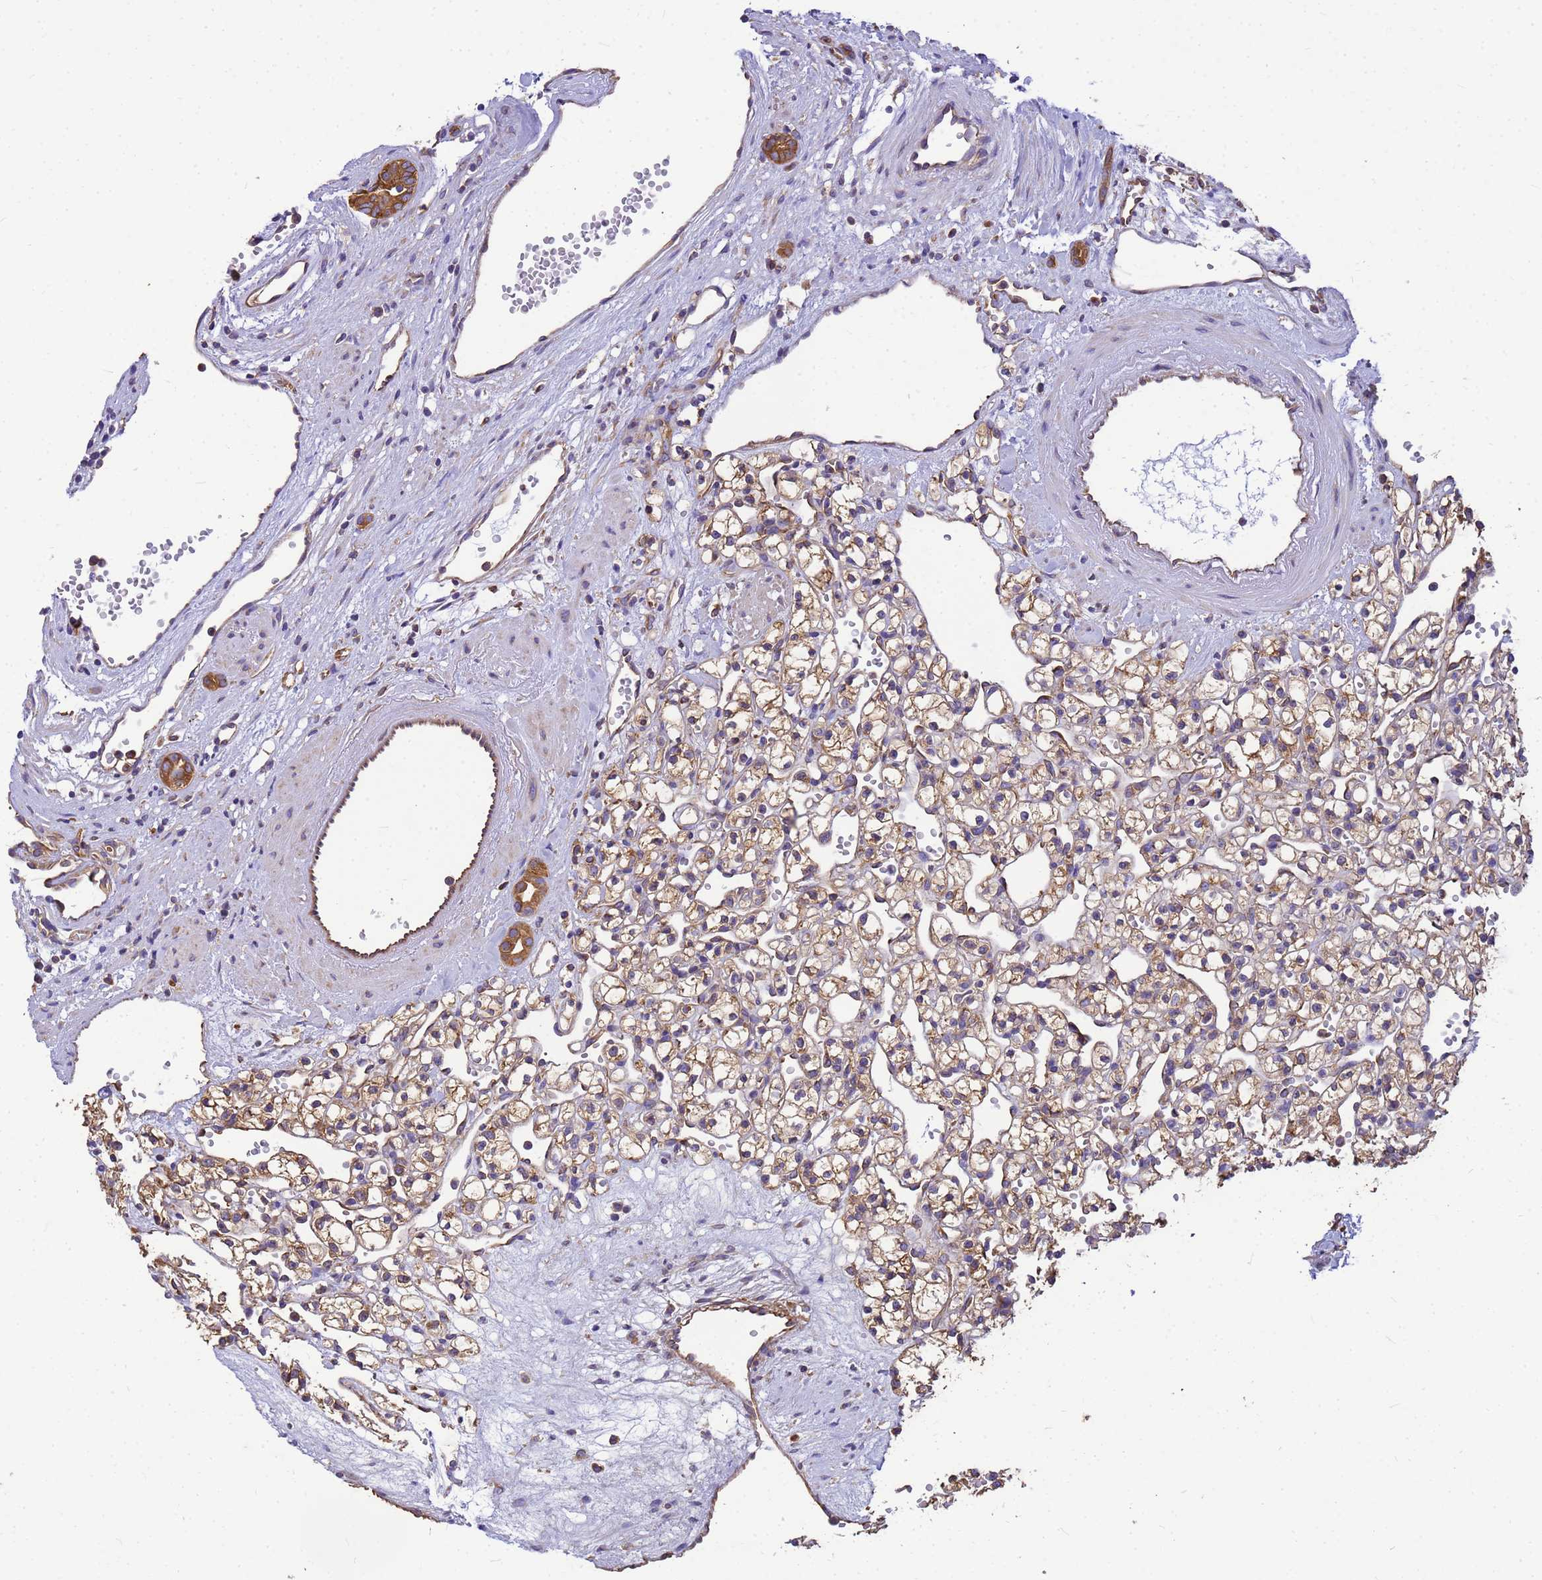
{"staining": {"intensity": "moderate", "quantity": "<25%", "location": "cytoplasmic/membranous"}, "tissue": "renal cancer", "cell_type": "Tumor cells", "image_type": "cancer", "snomed": [{"axis": "morphology", "description": "Adenocarcinoma, NOS"}, {"axis": "topography", "description": "Kidney"}], "caption": "High-magnification brightfield microscopy of renal cancer stained with DAB (3,3'-diaminobenzidine) (brown) and counterstained with hematoxylin (blue). tumor cells exhibit moderate cytoplasmic/membranous positivity is present in approximately<25% of cells.", "gene": "TUBB1", "patient": {"sex": "female", "age": 59}}